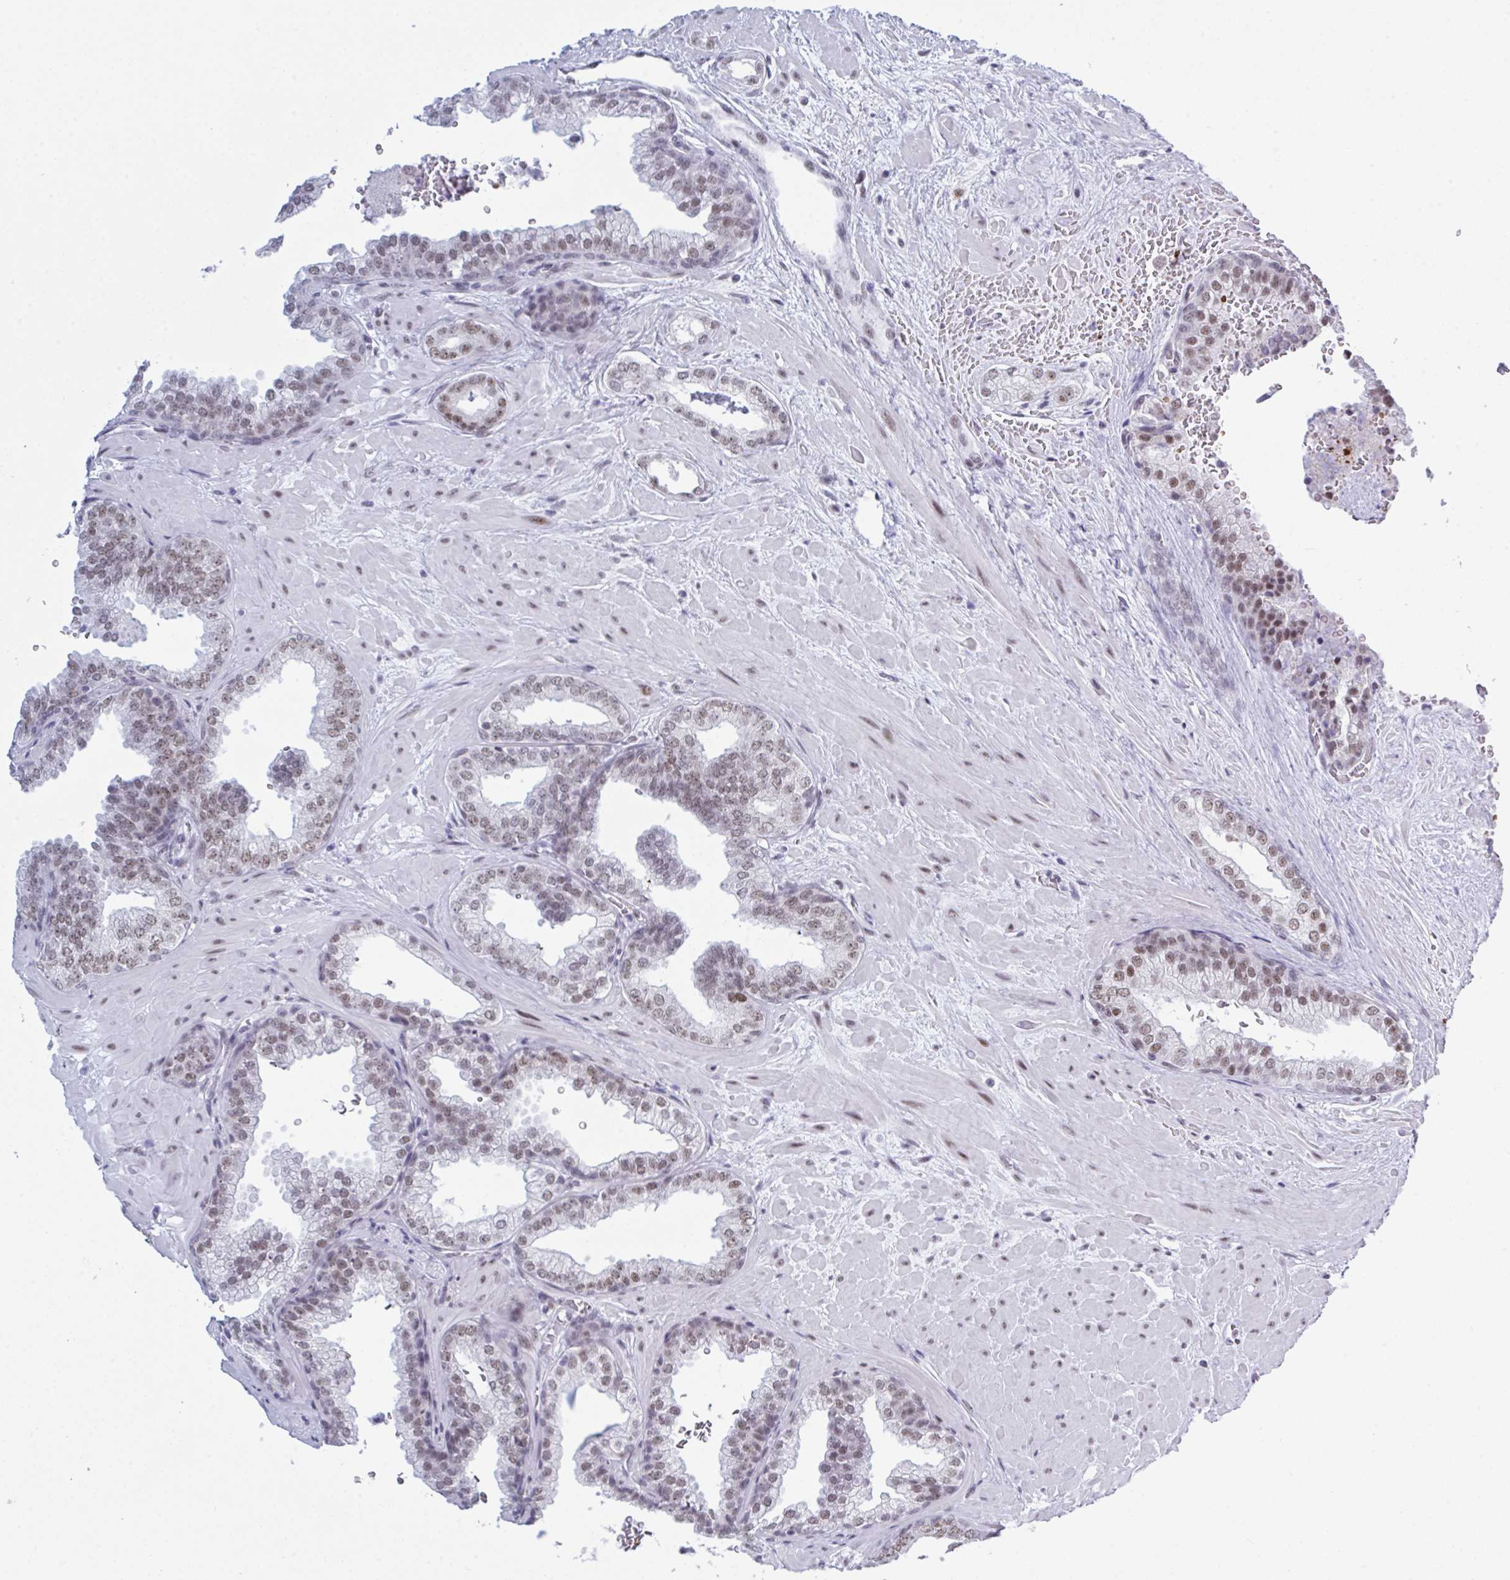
{"staining": {"intensity": "moderate", "quantity": "25%-75%", "location": "nuclear"}, "tissue": "prostate cancer", "cell_type": "Tumor cells", "image_type": "cancer", "snomed": [{"axis": "morphology", "description": "Adenocarcinoma, High grade"}, {"axis": "topography", "description": "Prostate"}], "caption": "This is an image of immunohistochemistry (IHC) staining of prostate adenocarcinoma (high-grade), which shows moderate staining in the nuclear of tumor cells.", "gene": "PPP1R10", "patient": {"sex": "male", "age": 58}}